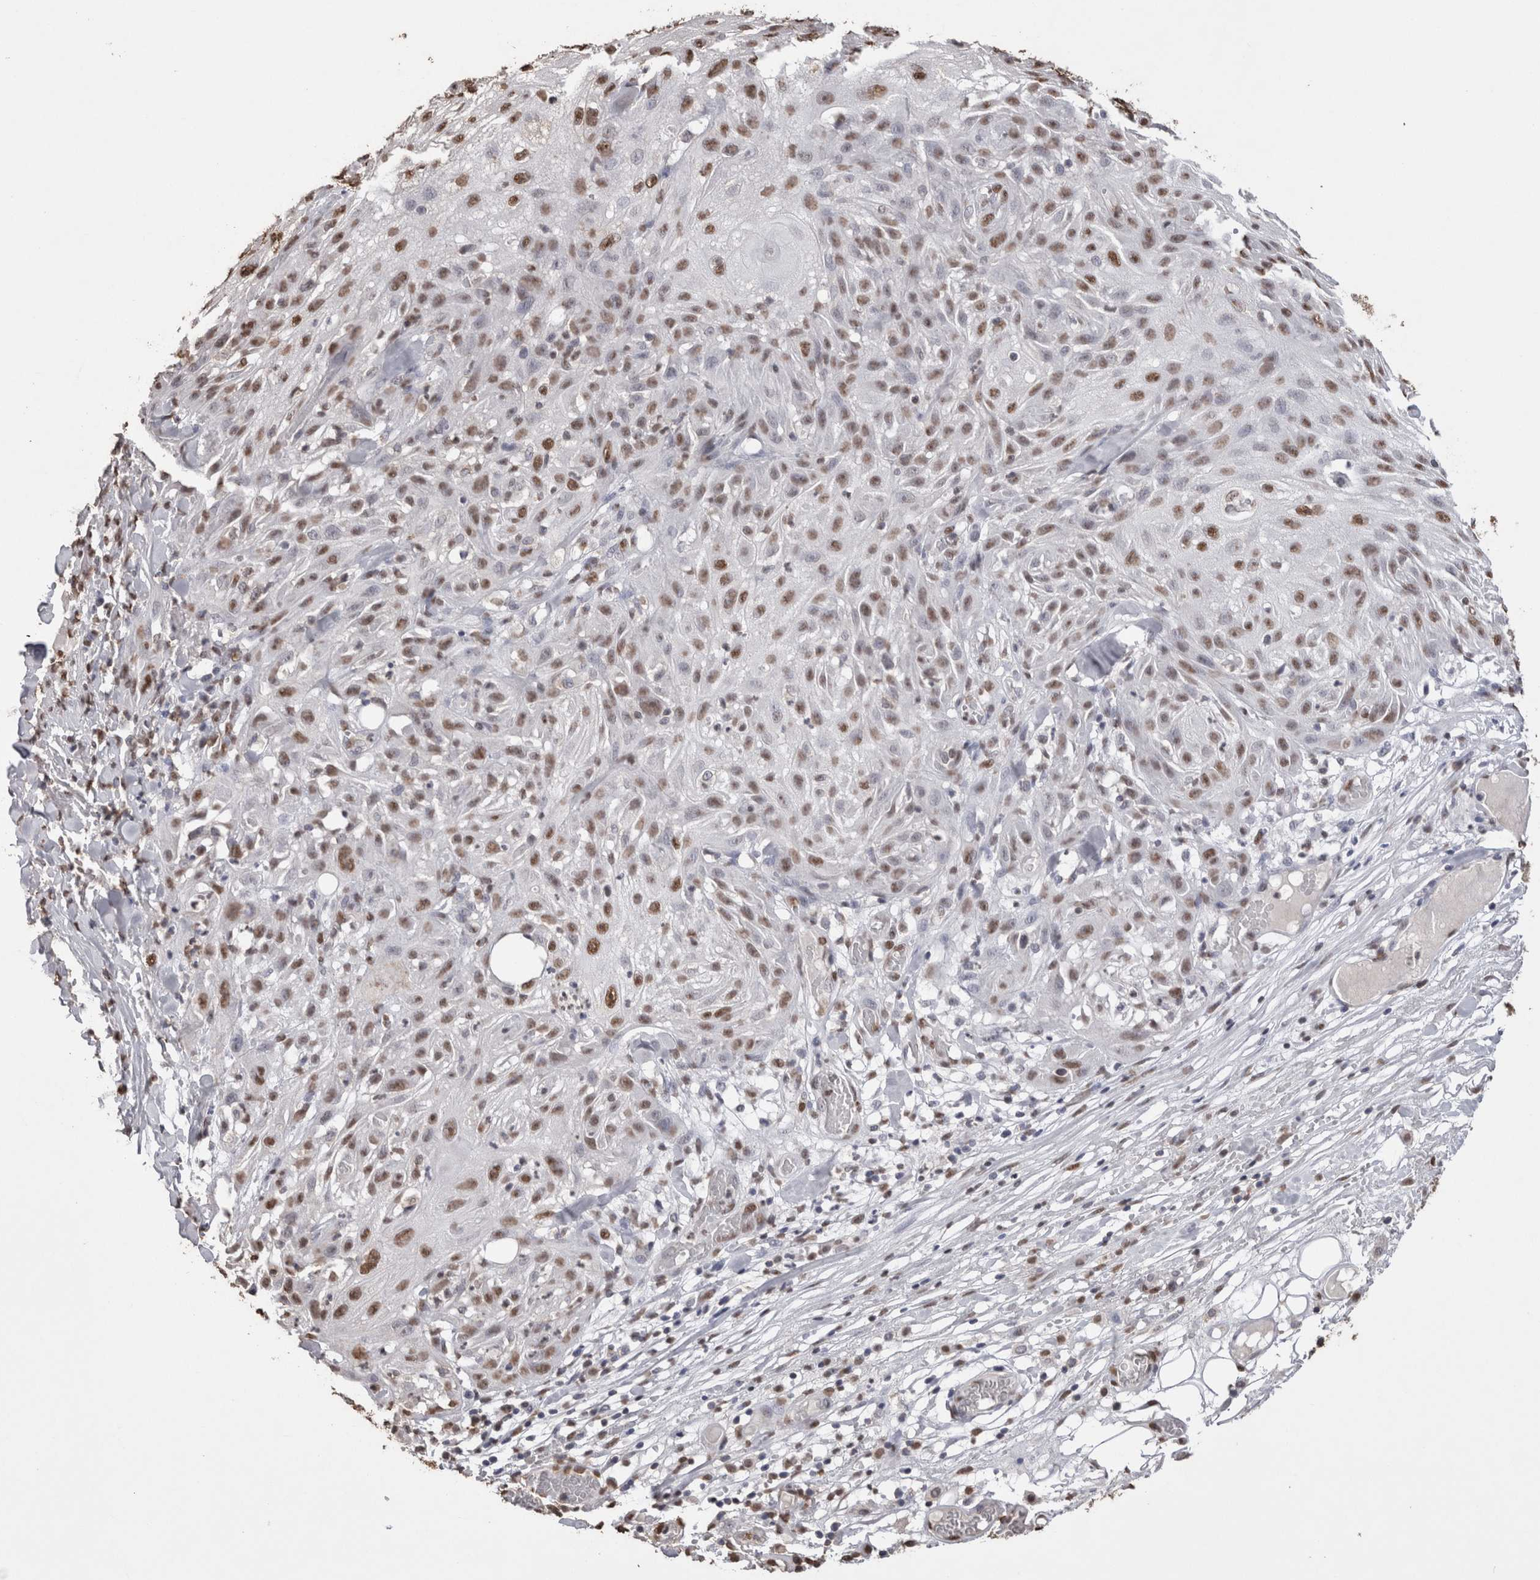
{"staining": {"intensity": "moderate", "quantity": ">75%", "location": "nuclear"}, "tissue": "skin cancer", "cell_type": "Tumor cells", "image_type": "cancer", "snomed": [{"axis": "morphology", "description": "Squamous cell carcinoma, NOS"}, {"axis": "topography", "description": "Skin"}], "caption": "High-power microscopy captured an IHC photomicrograph of skin cancer, revealing moderate nuclear expression in about >75% of tumor cells.", "gene": "NTHL1", "patient": {"sex": "male", "age": 75}}